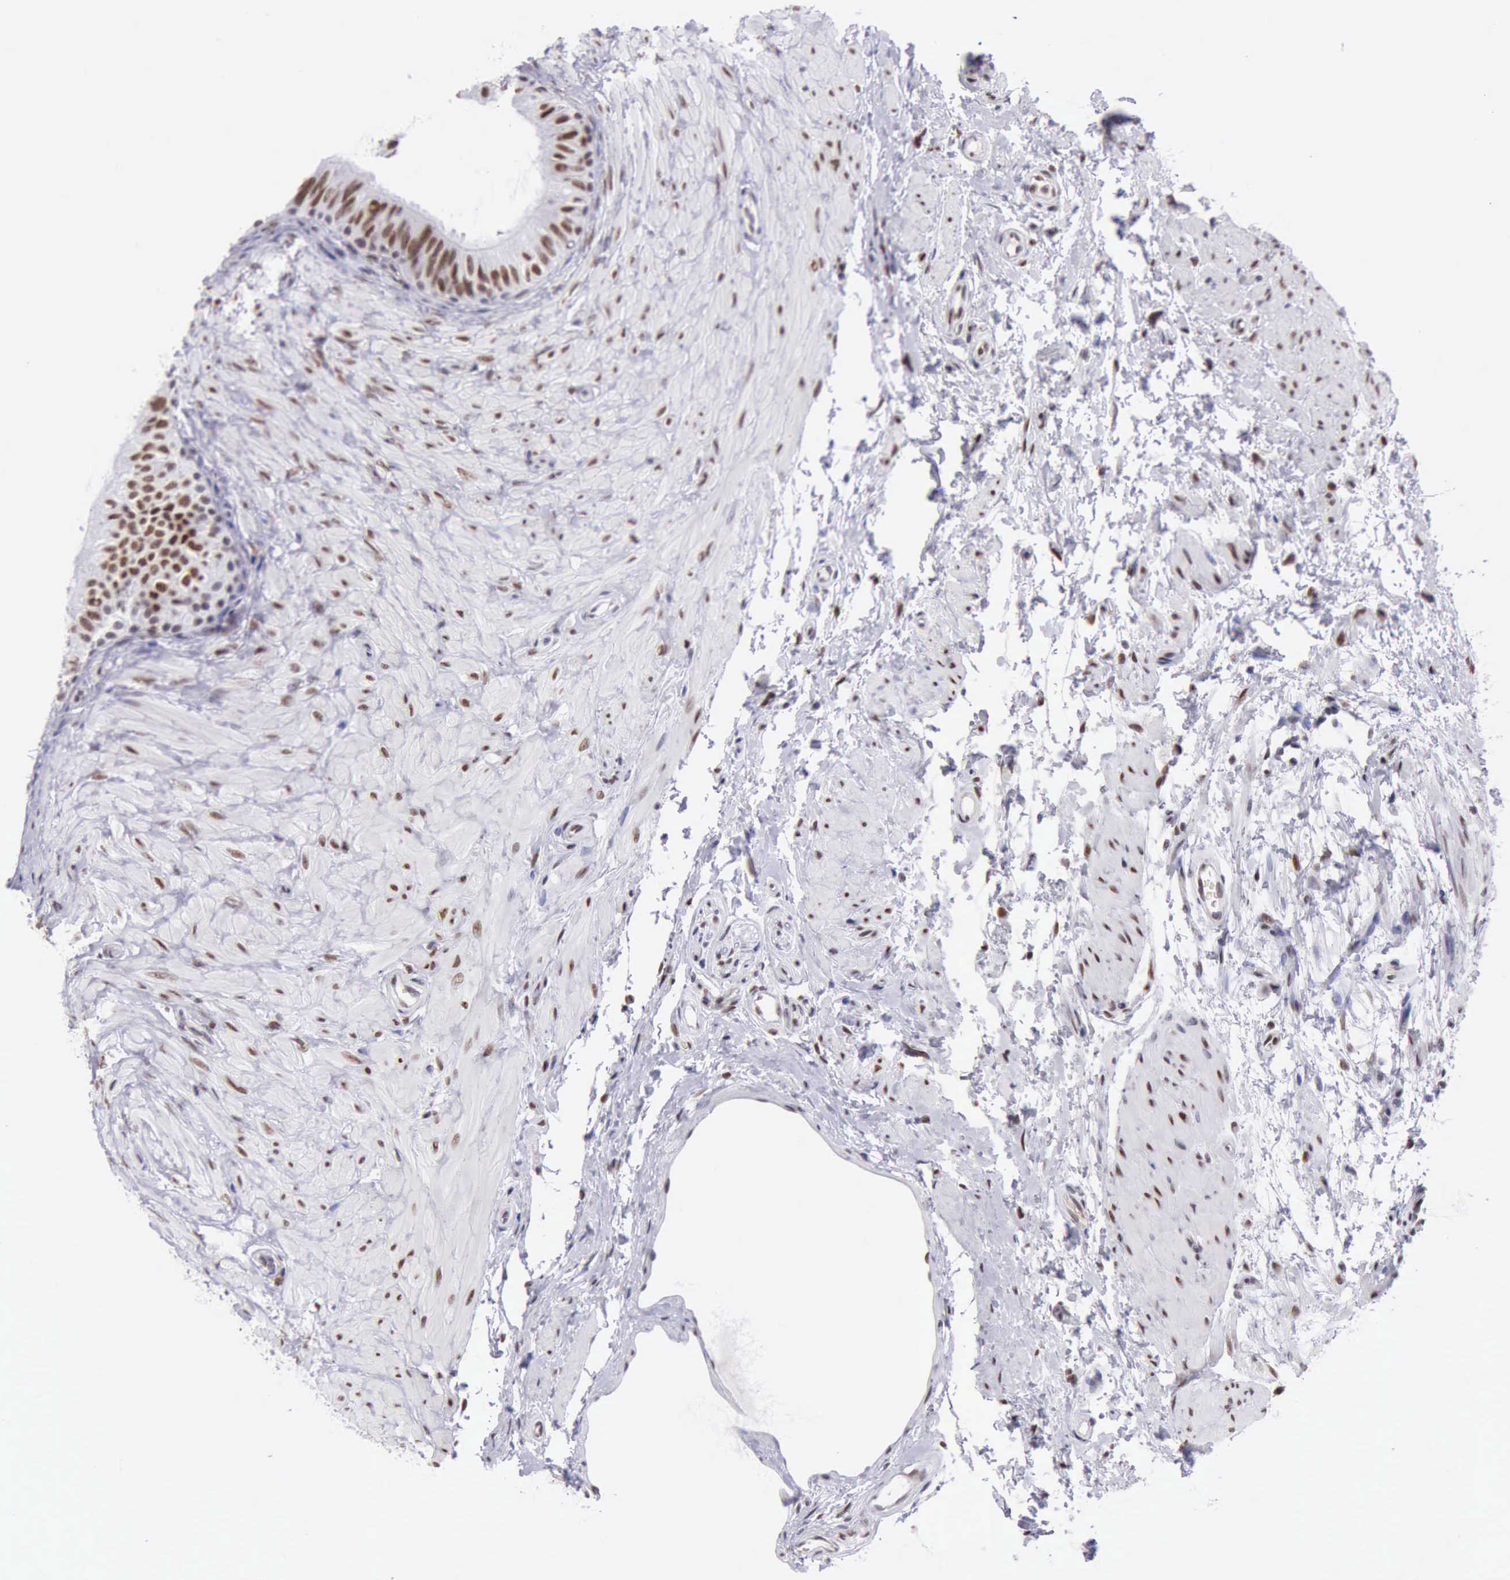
{"staining": {"intensity": "strong", "quantity": ">75%", "location": "nuclear"}, "tissue": "epididymis", "cell_type": "Glandular cells", "image_type": "normal", "snomed": [{"axis": "morphology", "description": "Normal tissue, NOS"}, {"axis": "topography", "description": "Epididymis"}], "caption": "This image exhibits immunohistochemistry (IHC) staining of unremarkable epididymis, with high strong nuclear expression in approximately >75% of glandular cells.", "gene": "ERCC4", "patient": {"sex": "male", "age": 68}}